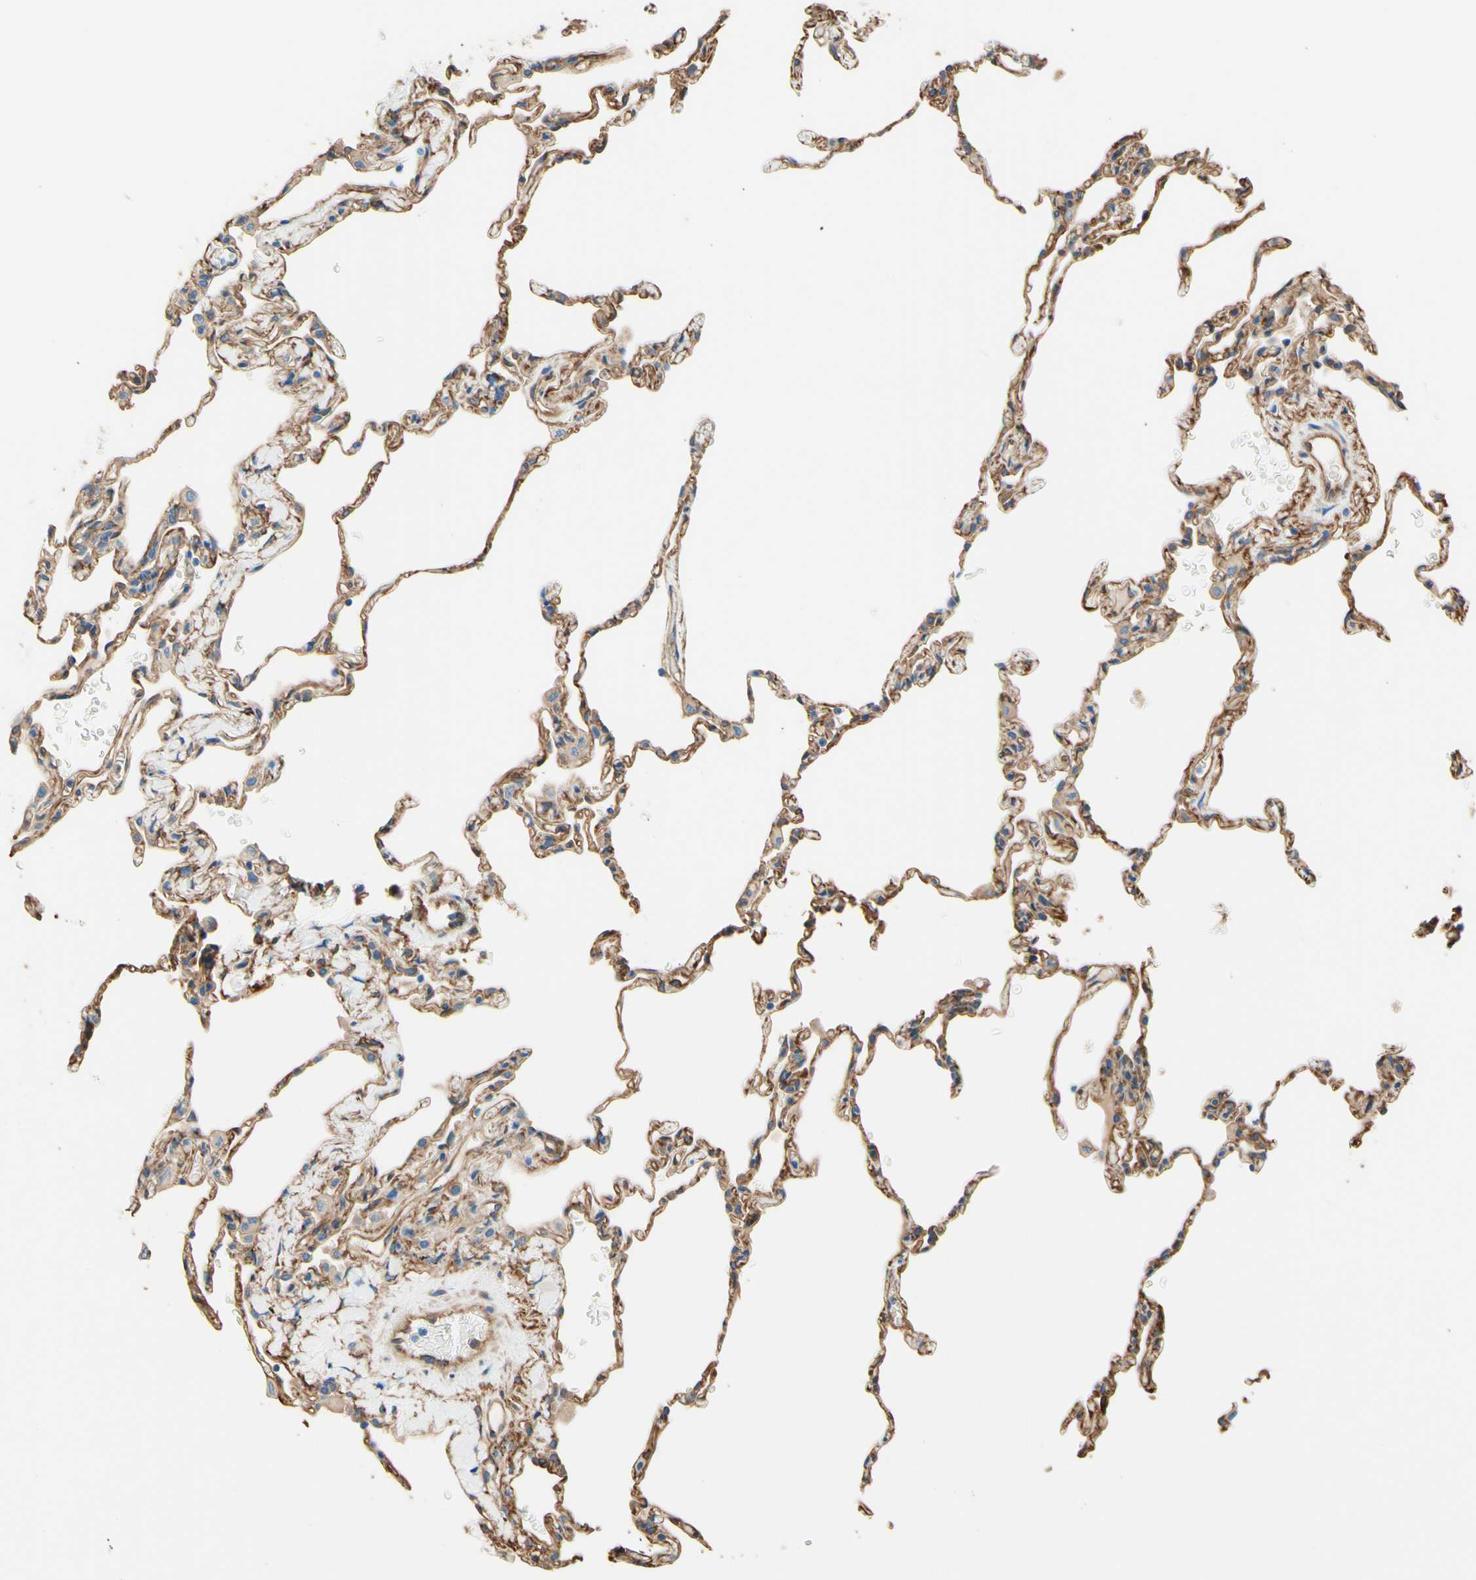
{"staining": {"intensity": "weak", "quantity": ">75%", "location": "cytoplasmic/membranous"}, "tissue": "lung", "cell_type": "Alveolar cells", "image_type": "normal", "snomed": [{"axis": "morphology", "description": "Normal tissue, NOS"}, {"axis": "topography", "description": "Lung"}], "caption": "An image of lung stained for a protein demonstrates weak cytoplasmic/membranous brown staining in alveolar cells. (Brightfield microscopy of DAB IHC at high magnification).", "gene": "DPYSL3", "patient": {"sex": "male", "age": 59}}